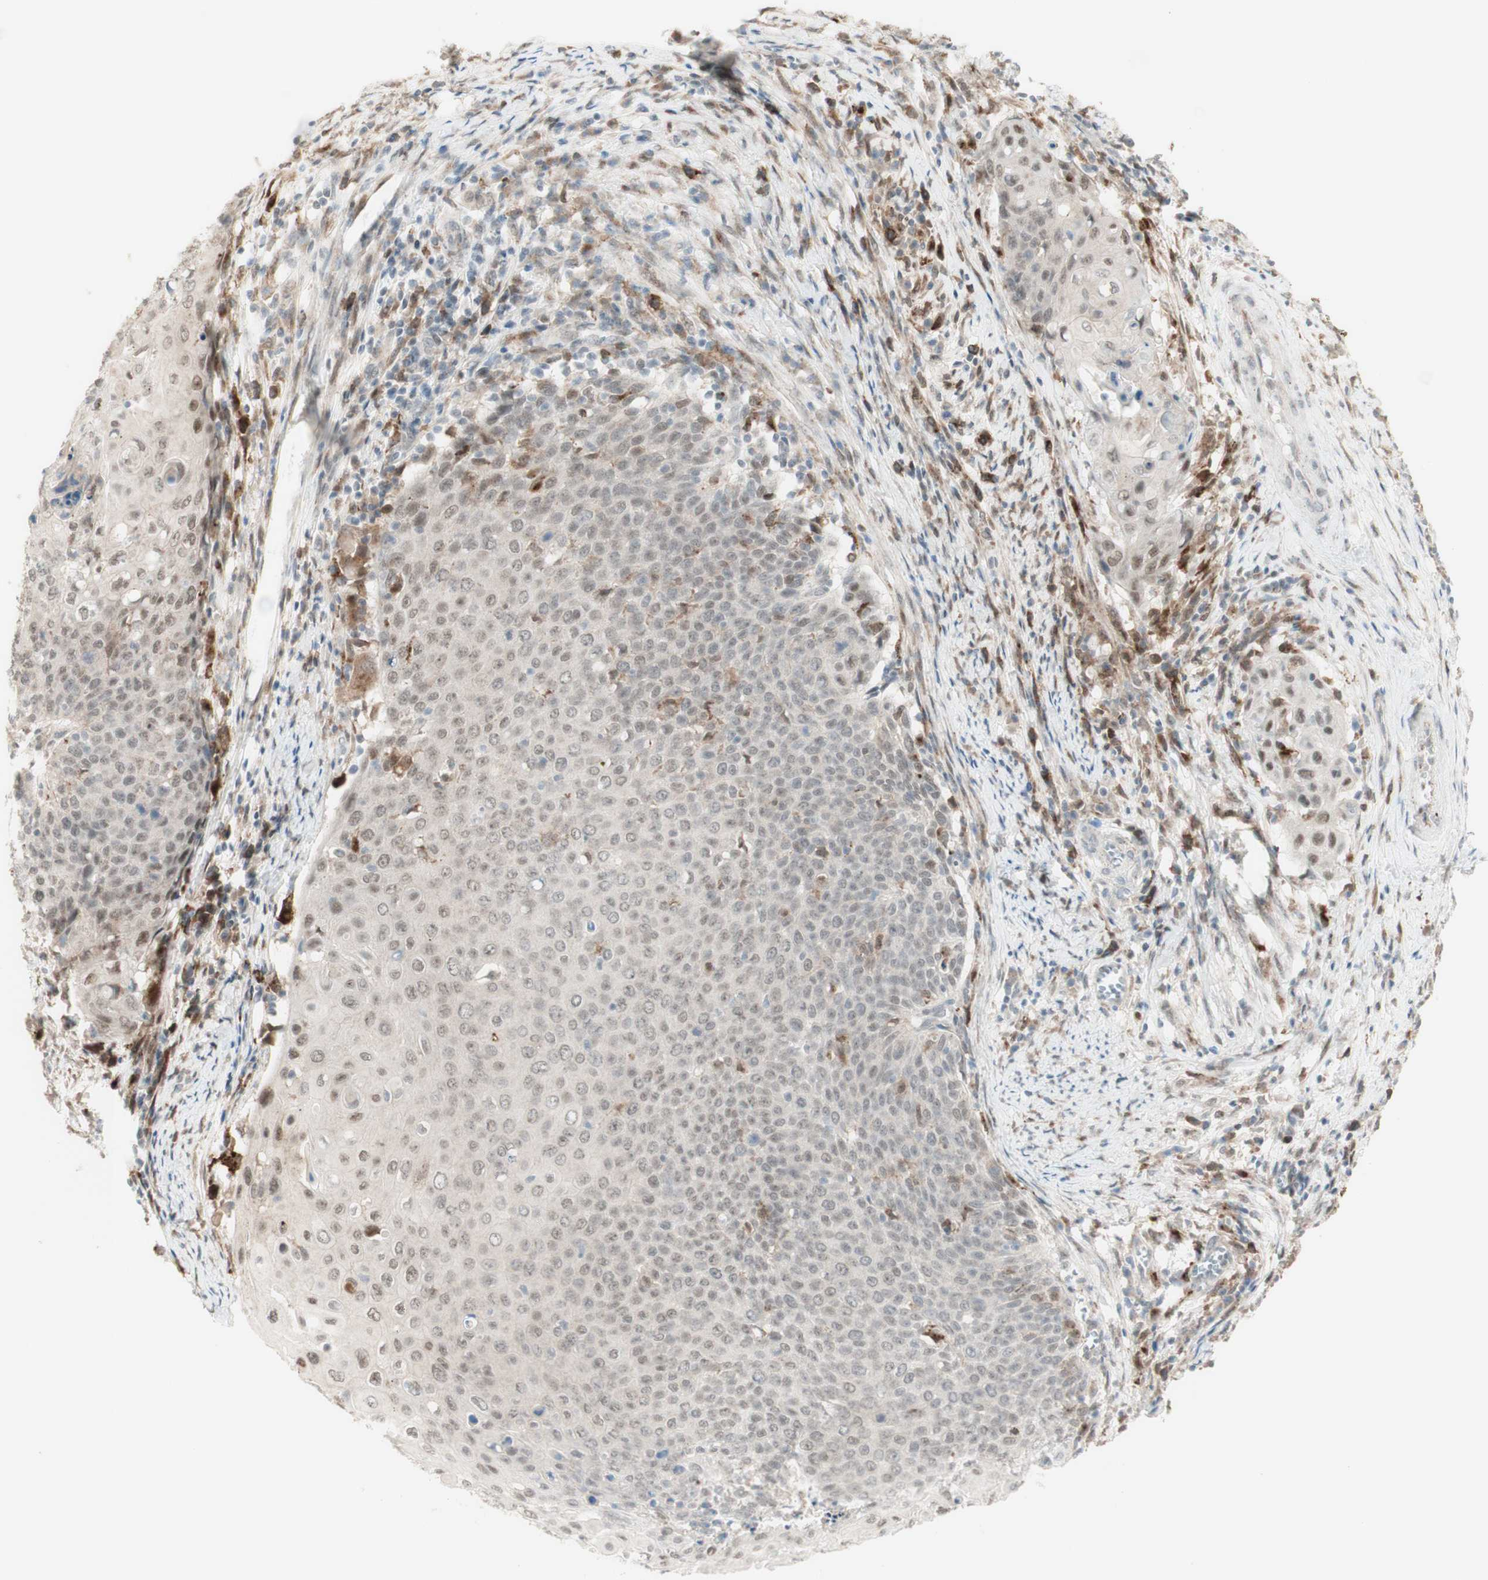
{"staining": {"intensity": "weak", "quantity": "<25%", "location": "nuclear"}, "tissue": "cervical cancer", "cell_type": "Tumor cells", "image_type": "cancer", "snomed": [{"axis": "morphology", "description": "Squamous cell carcinoma, NOS"}, {"axis": "topography", "description": "Cervix"}], "caption": "Immunohistochemistry histopathology image of squamous cell carcinoma (cervical) stained for a protein (brown), which reveals no staining in tumor cells.", "gene": "GAPT", "patient": {"sex": "female", "age": 39}}